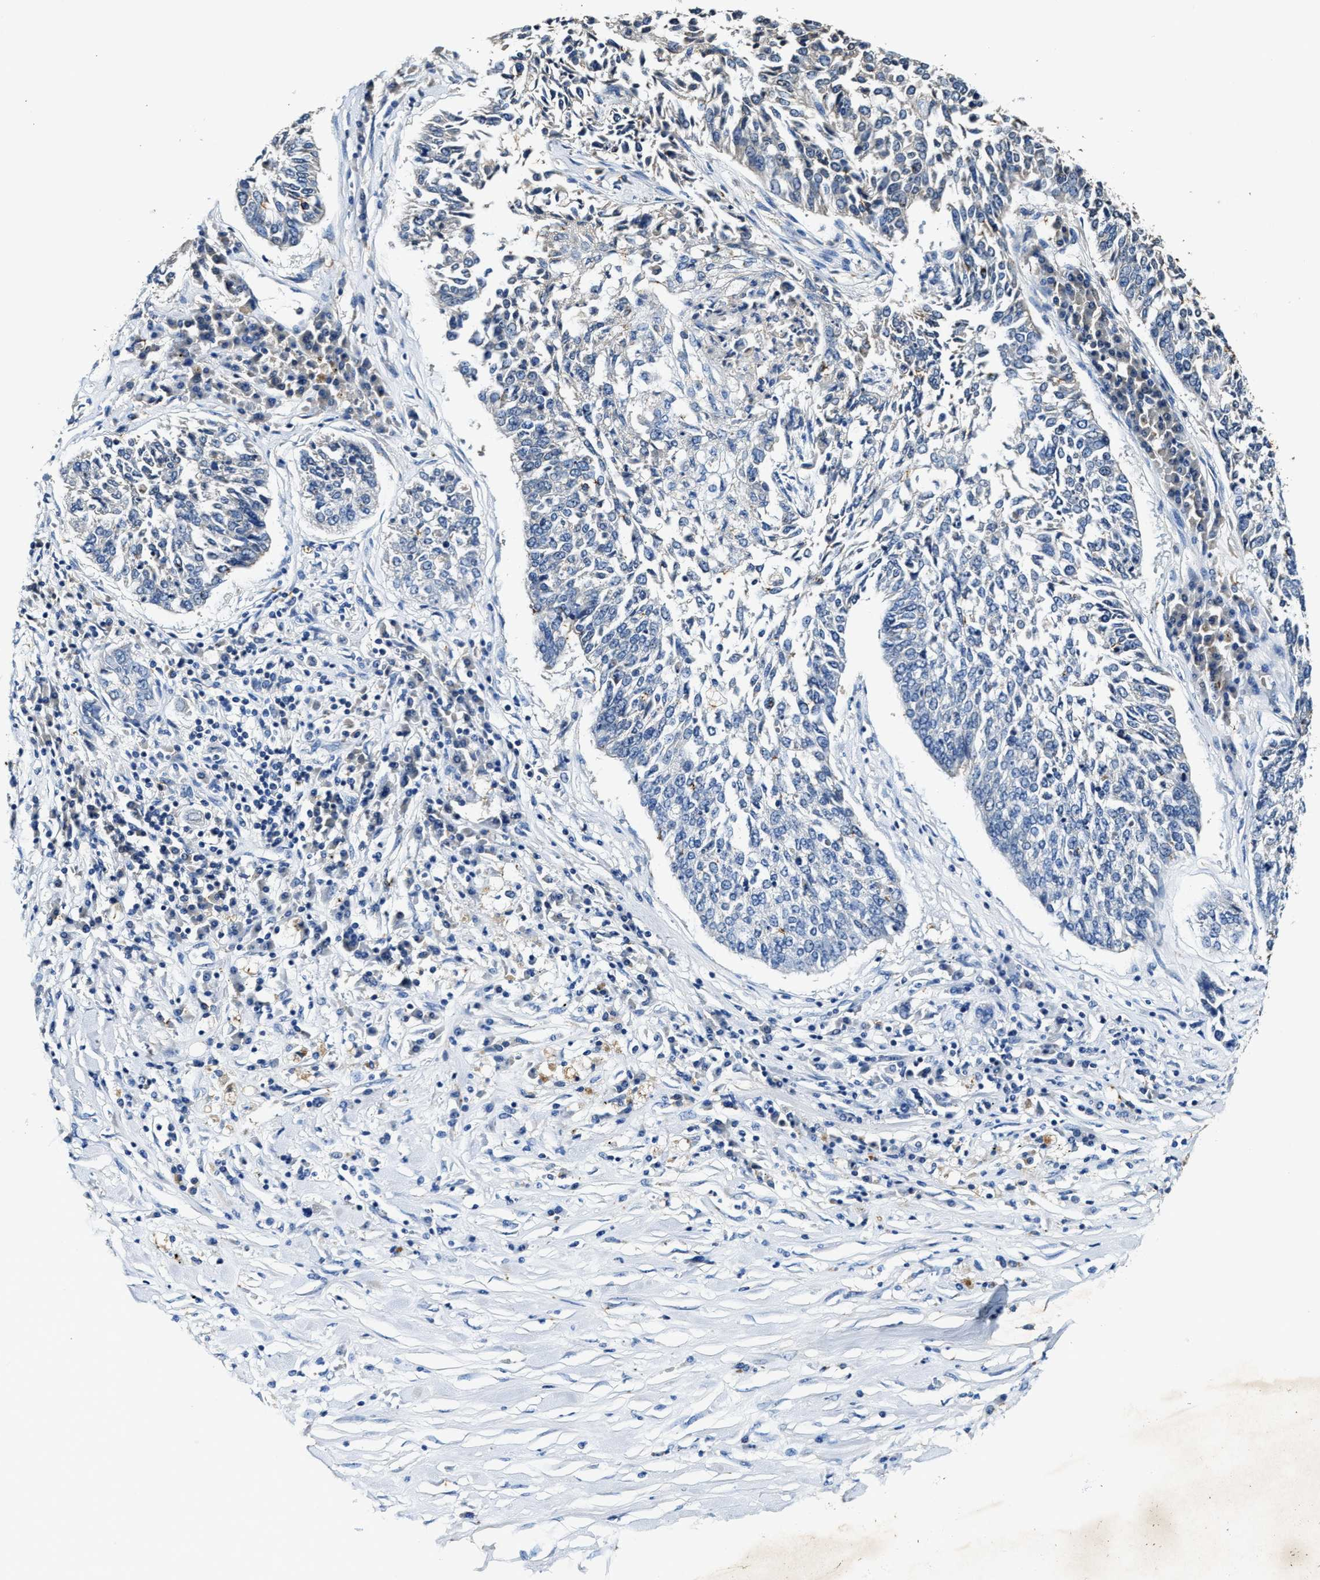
{"staining": {"intensity": "negative", "quantity": "none", "location": "none"}, "tissue": "lung cancer", "cell_type": "Tumor cells", "image_type": "cancer", "snomed": [{"axis": "morphology", "description": "Normal tissue, NOS"}, {"axis": "morphology", "description": "Squamous cell carcinoma, NOS"}, {"axis": "topography", "description": "Cartilage tissue"}, {"axis": "topography", "description": "Bronchus"}, {"axis": "topography", "description": "Lung"}], "caption": "This is a micrograph of immunohistochemistry (IHC) staining of squamous cell carcinoma (lung), which shows no expression in tumor cells. (Immunohistochemistry, brightfield microscopy, high magnification).", "gene": "SLC25A25", "patient": {"sex": "female", "age": 49}}